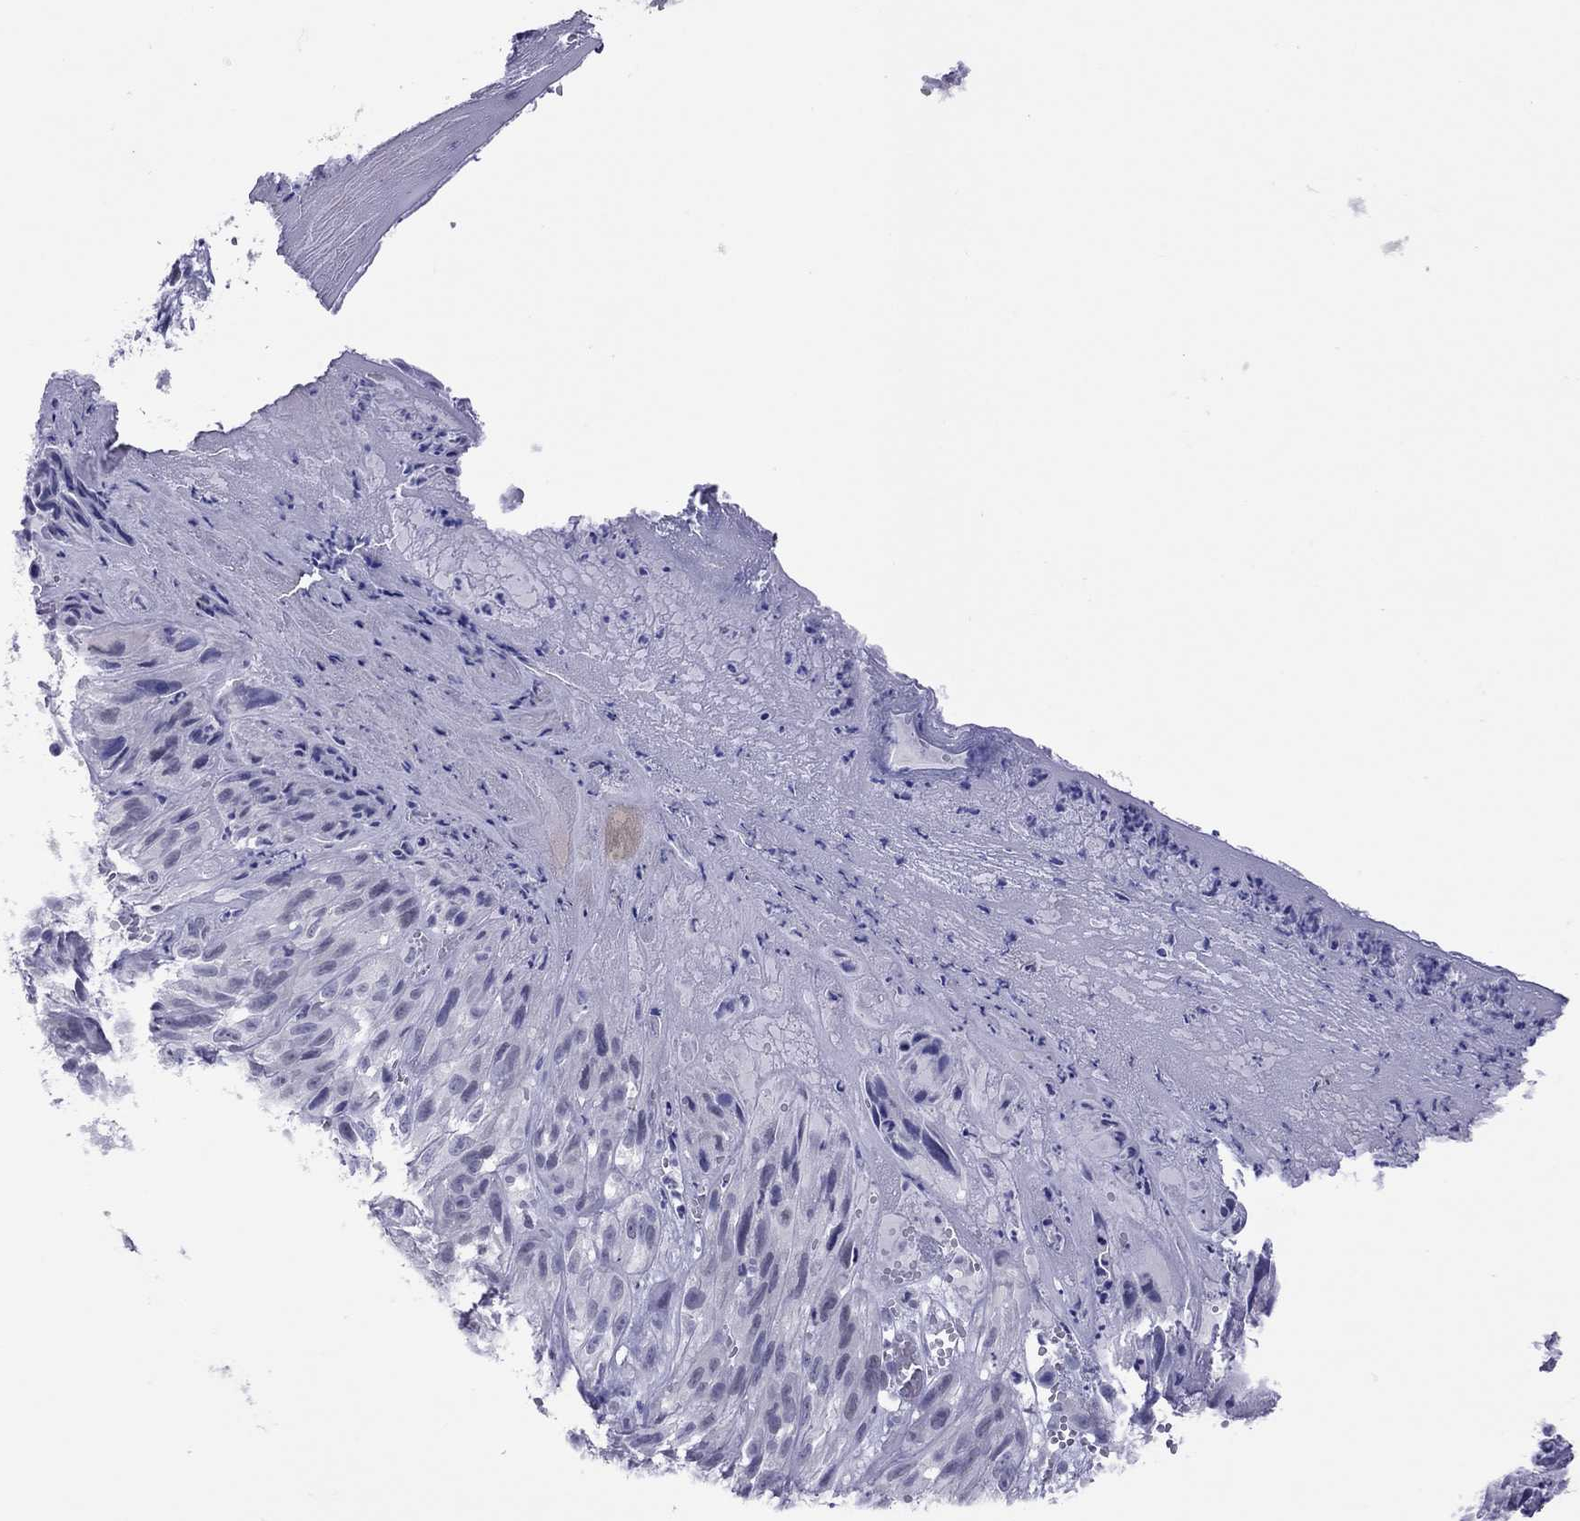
{"staining": {"intensity": "negative", "quantity": "none", "location": "none"}, "tissue": "melanoma", "cell_type": "Tumor cells", "image_type": "cancer", "snomed": [{"axis": "morphology", "description": "Malignant melanoma, NOS"}, {"axis": "topography", "description": "Skin"}], "caption": "A histopathology image of melanoma stained for a protein exhibits no brown staining in tumor cells.", "gene": "CHRNB3", "patient": {"sex": "male", "age": 51}}